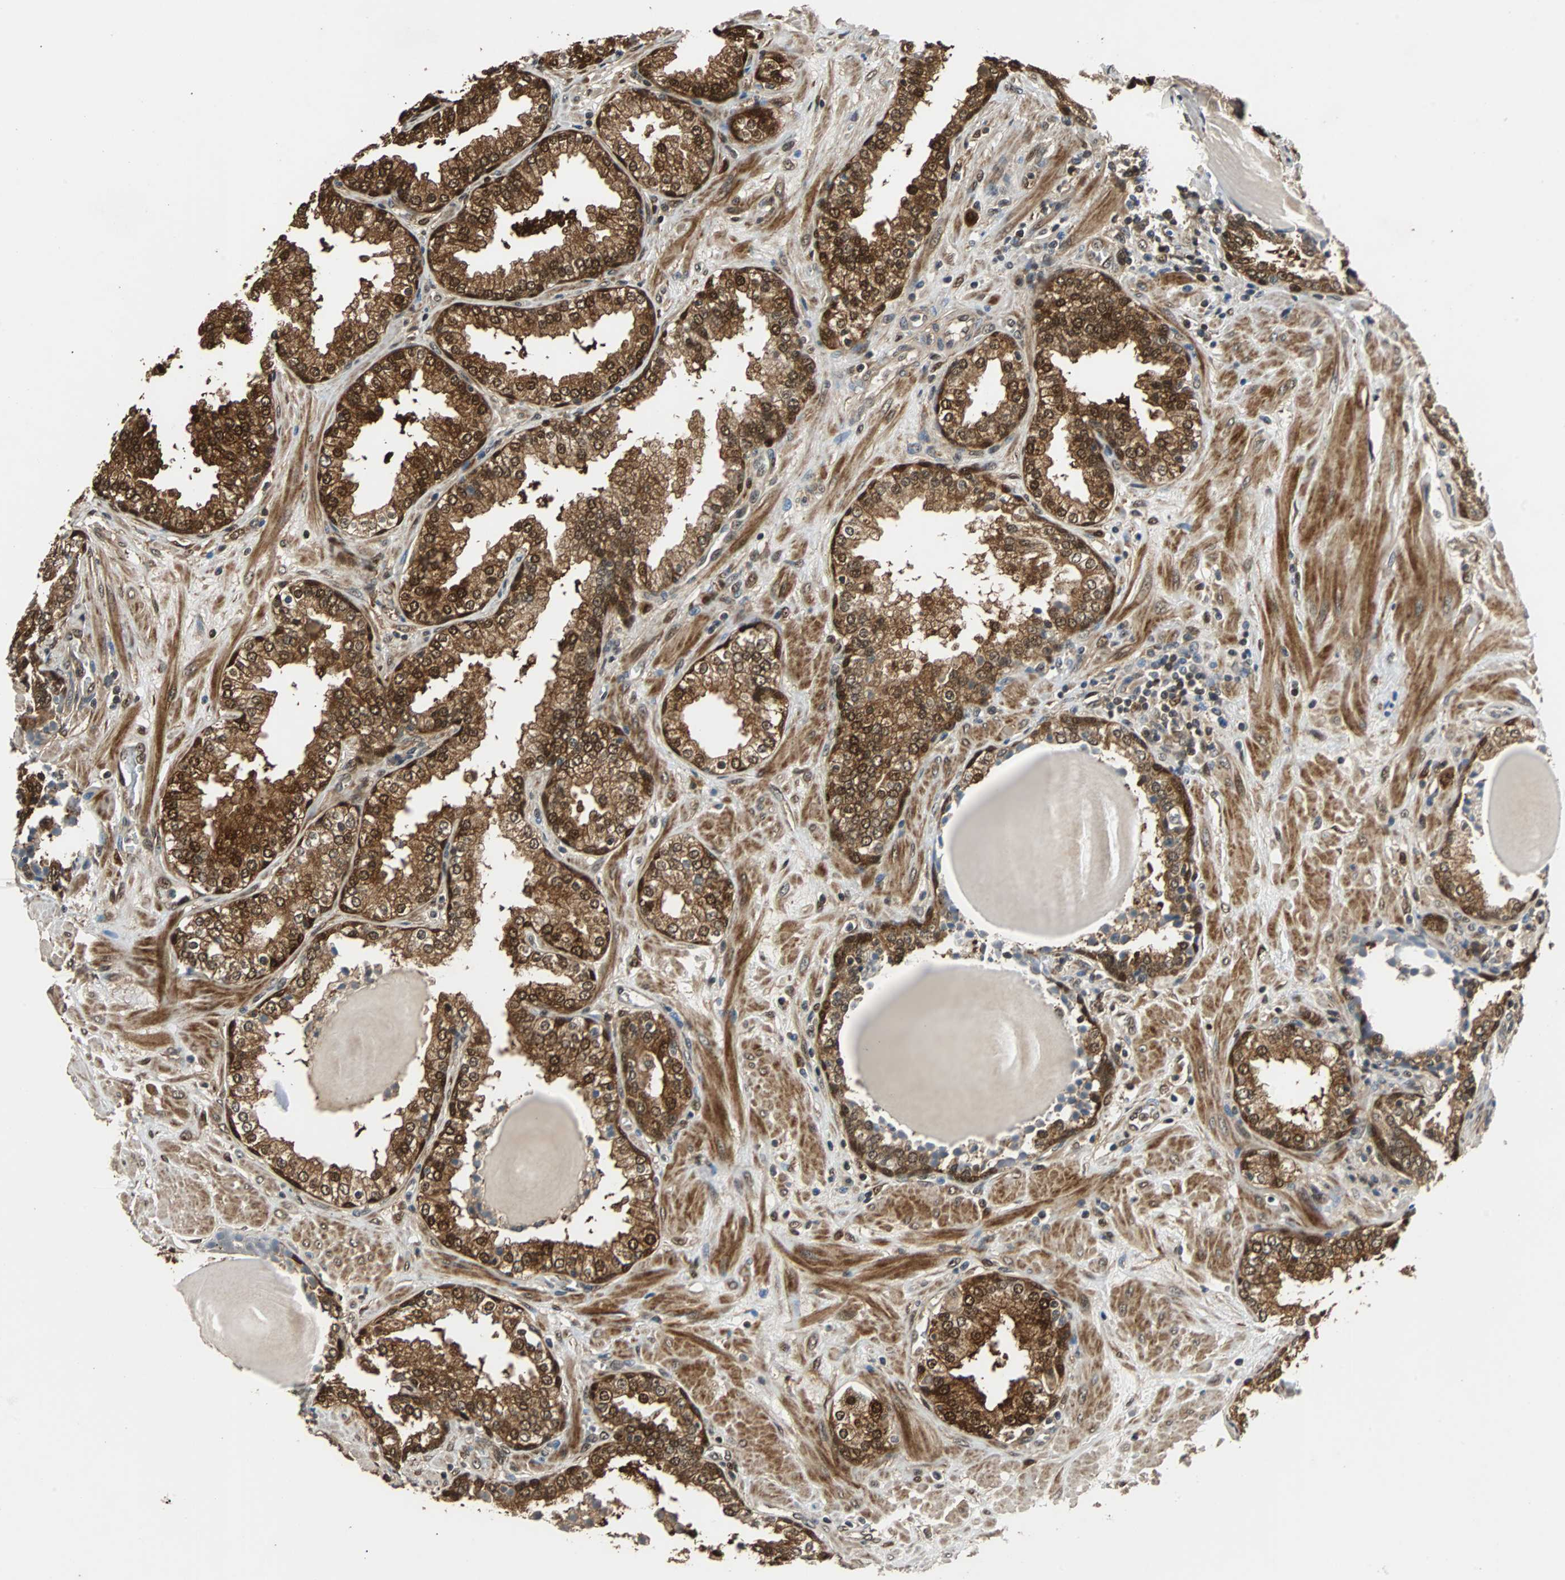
{"staining": {"intensity": "strong", "quantity": ">75%", "location": "cytoplasmic/membranous,nuclear"}, "tissue": "prostate", "cell_type": "Glandular cells", "image_type": "normal", "snomed": [{"axis": "morphology", "description": "Normal tissue, NOS"}, {"axis": "topography", "description": "Prostate"}], "caption": "IHC histopathology image of benign prostate: prostate stained using immunohistochemistry displays high levels of strong protein expression localized specifically in the cytoplasmic/membranous,nuclear of glandular cells, appearing as a cytoplasmic/membranous,nuclear brown color.", "gene": "PRDX6", "patient": {"sex": "male", "age": 51}}